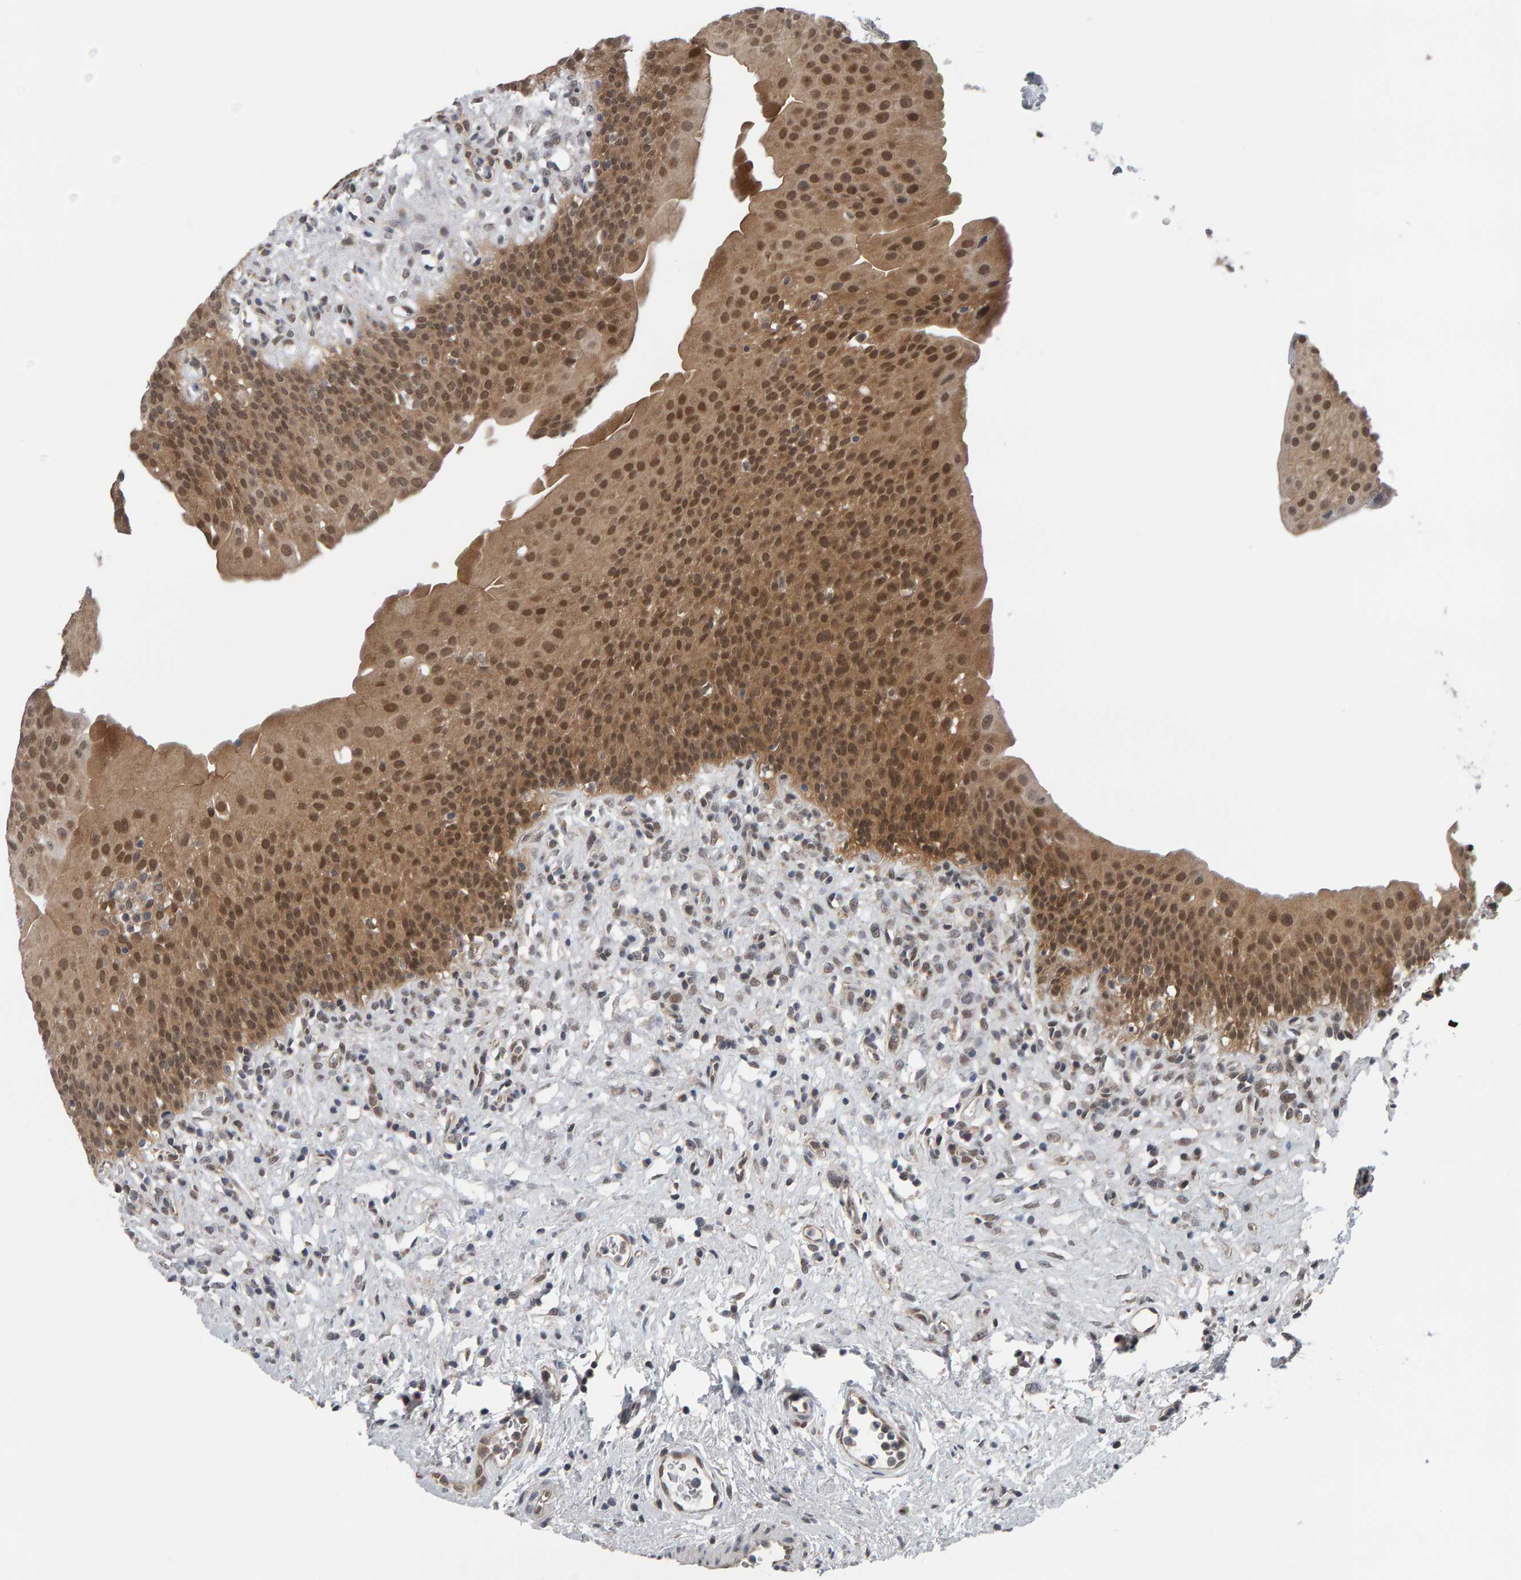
{"staining": {"intensity": "moderate", "quantity": "25%-75%", "location": "cytoplasmic/membranous,nuclear"}, "tissue": "urothelial cancer", "cell_type": "Tumor cells", "image_type": "cancer", "snomed": [{"axis": "morphology", "description": "Normal tissue, NOS"}, {"axis": "morphology", "description": "Urothelial carcinoma, Low grade"}, {"axis": "topography", "description": "Smooth muscle"}, {"axis": "topography", "description": "Urinary bladder"}], "caption": "An immunohistochemistry histopathology image of tumor tissue is shown. Protein staining in brown shows moderate cytoplasmic/membranous and nuclear positivity in urothelial cancer within tumor cells. Using DAB (brown) and hematoxylin (blue) stains, captured at high magnification using brightfield microscopy.", "gene": "COASY", "patient": {"sex": "male", "age": 60}}